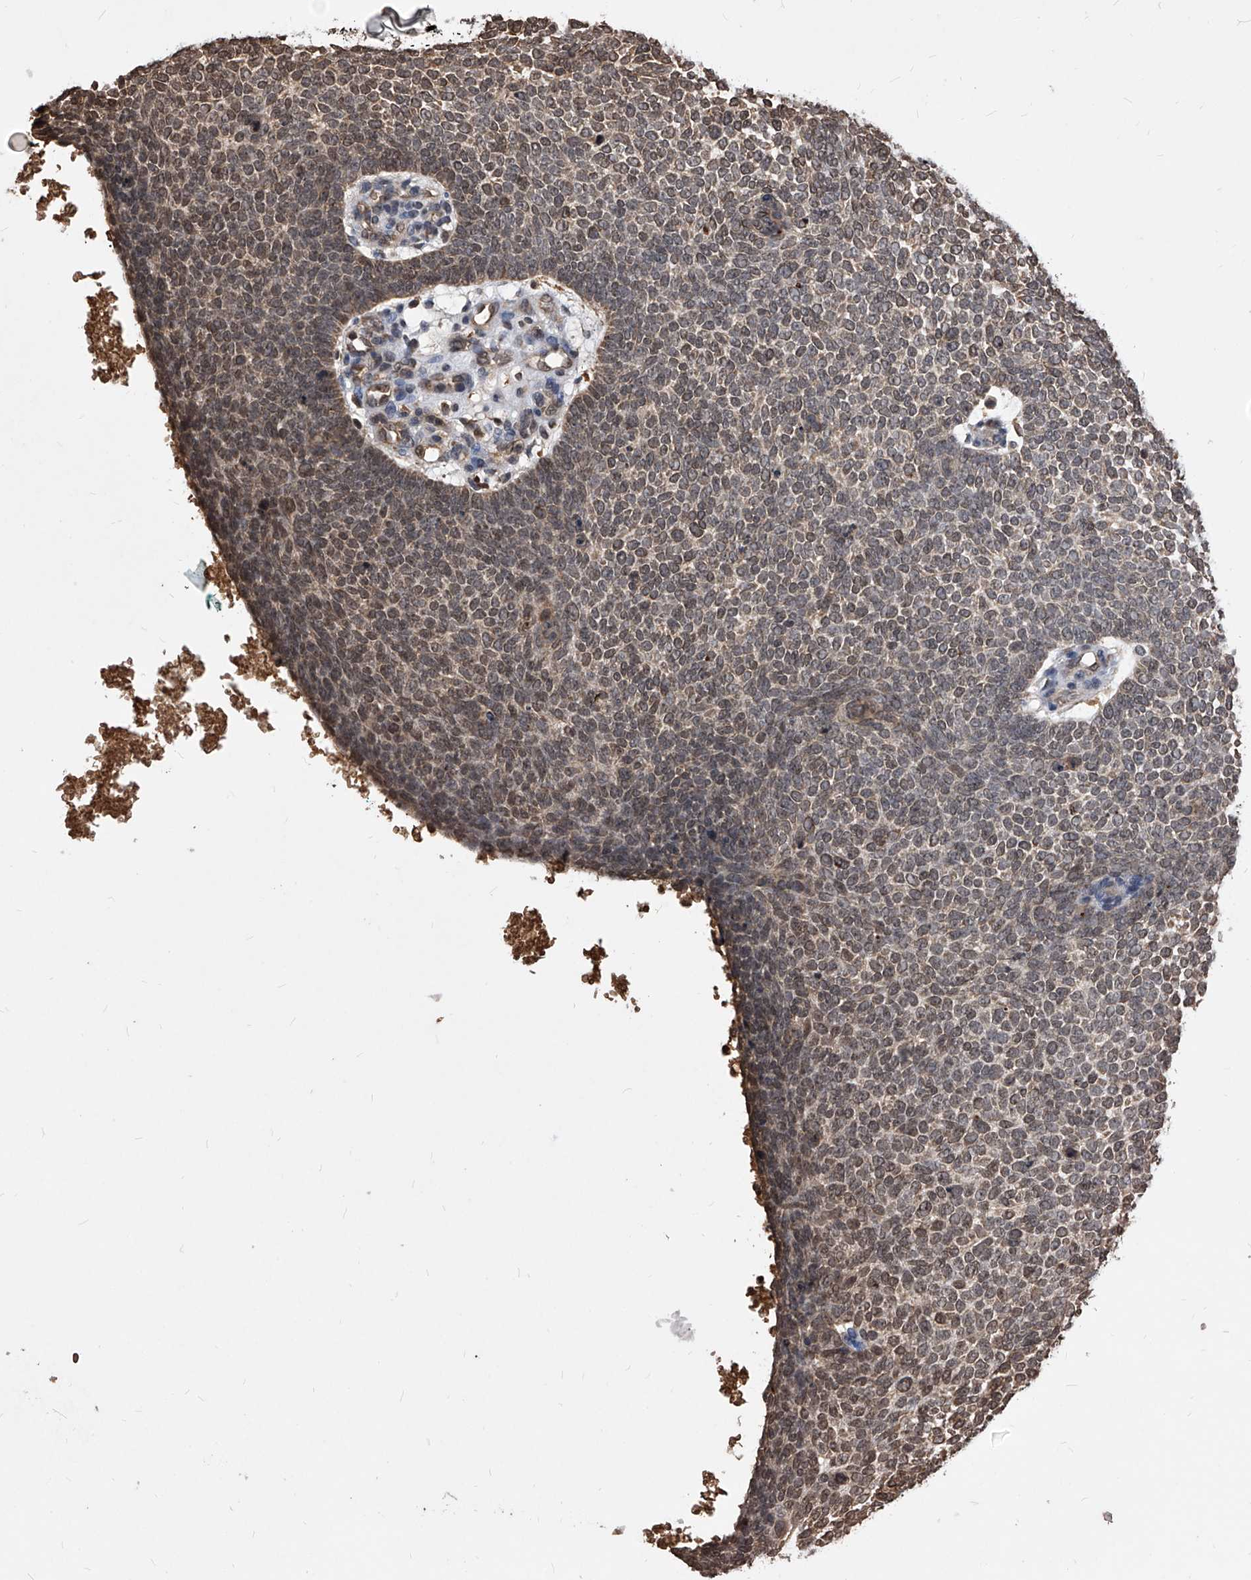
{"staining": {"intensity": "moderate", "quantity": ">75%", "location": "cytoplasmic/membranous,nuclear"}, "tissue": "skin cancer", "cell_type": "Tumor cells", "image_type": "cancer", "snomed": [{"axis": "morphology", "description": "Basal cell carcinoma"}, {"axis": "topography", "description": "Skin"}], "caption": "Immunohistochemistry (IHC) image of skin basal cell carcinoma stained for a protein (brown), which shows medium levels of moderate cytoplasmic/membranous and nuclear staining in approximately >75% of tumor cells.", "gene": "ID1", "patient": {"sex": "female", "age": 81}}